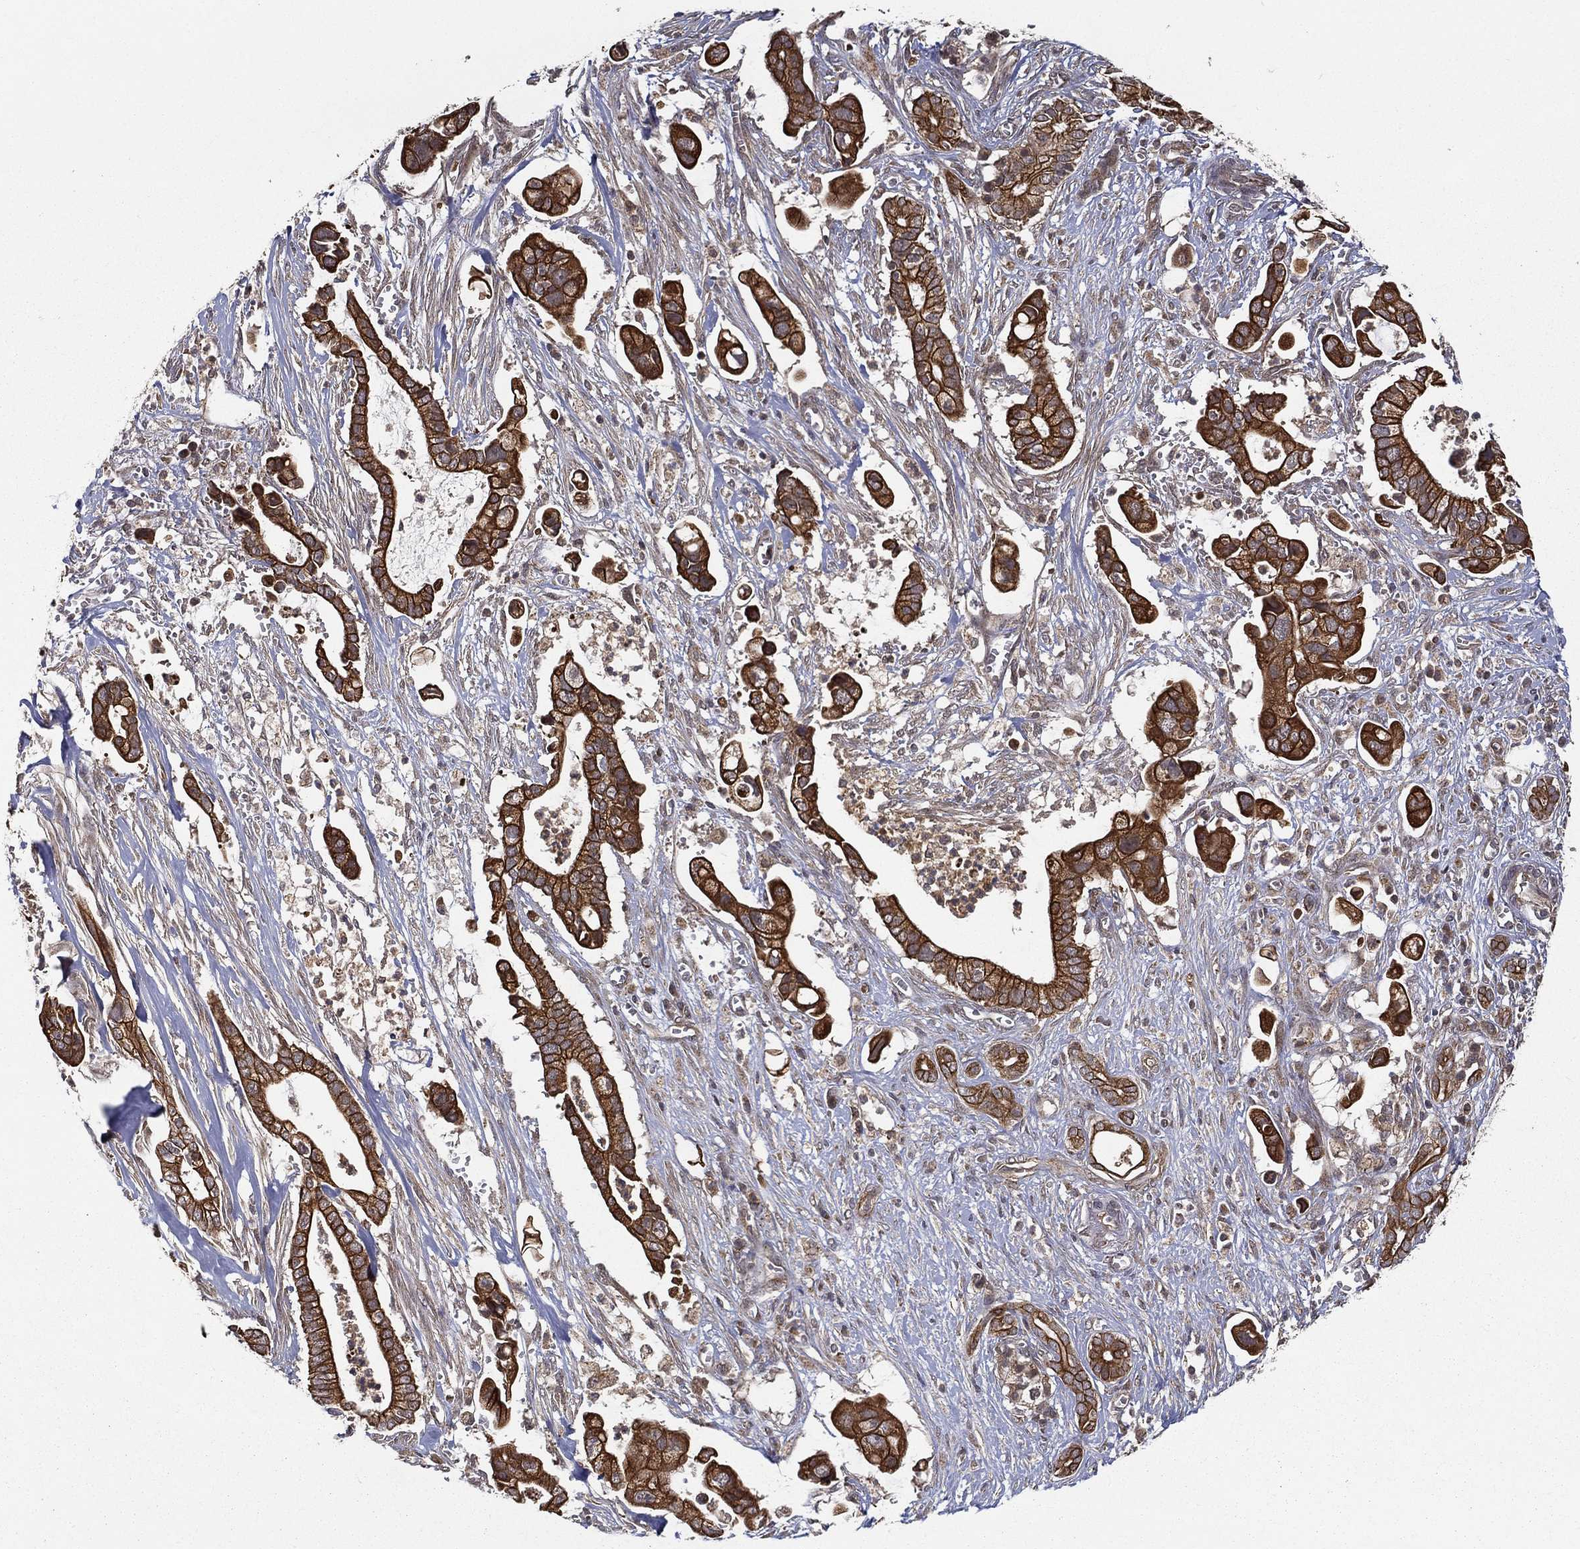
{"staining": {"intensity": "strong", "quantity": ">75%", "location": "cytoplasmic/membranous"}, "tissue": "pancreatic cancer", "cell_type": "Tumor cells", "image_type": "cancer", "snomed": [{"axis": "morphology", "description": "Adenocarcinoma, NOS"}, {"axis": "topography", "description": "Pancreas"}], "caption": "A brown stain labels strong cytoplasmic/membranous staining of a protein in pancreatic adenocarcinoma tumor cells. (IHC, brightfield microscopy, high magnification).", "gene": "UACA", "patient": {"sex": "male", "age": 61}}